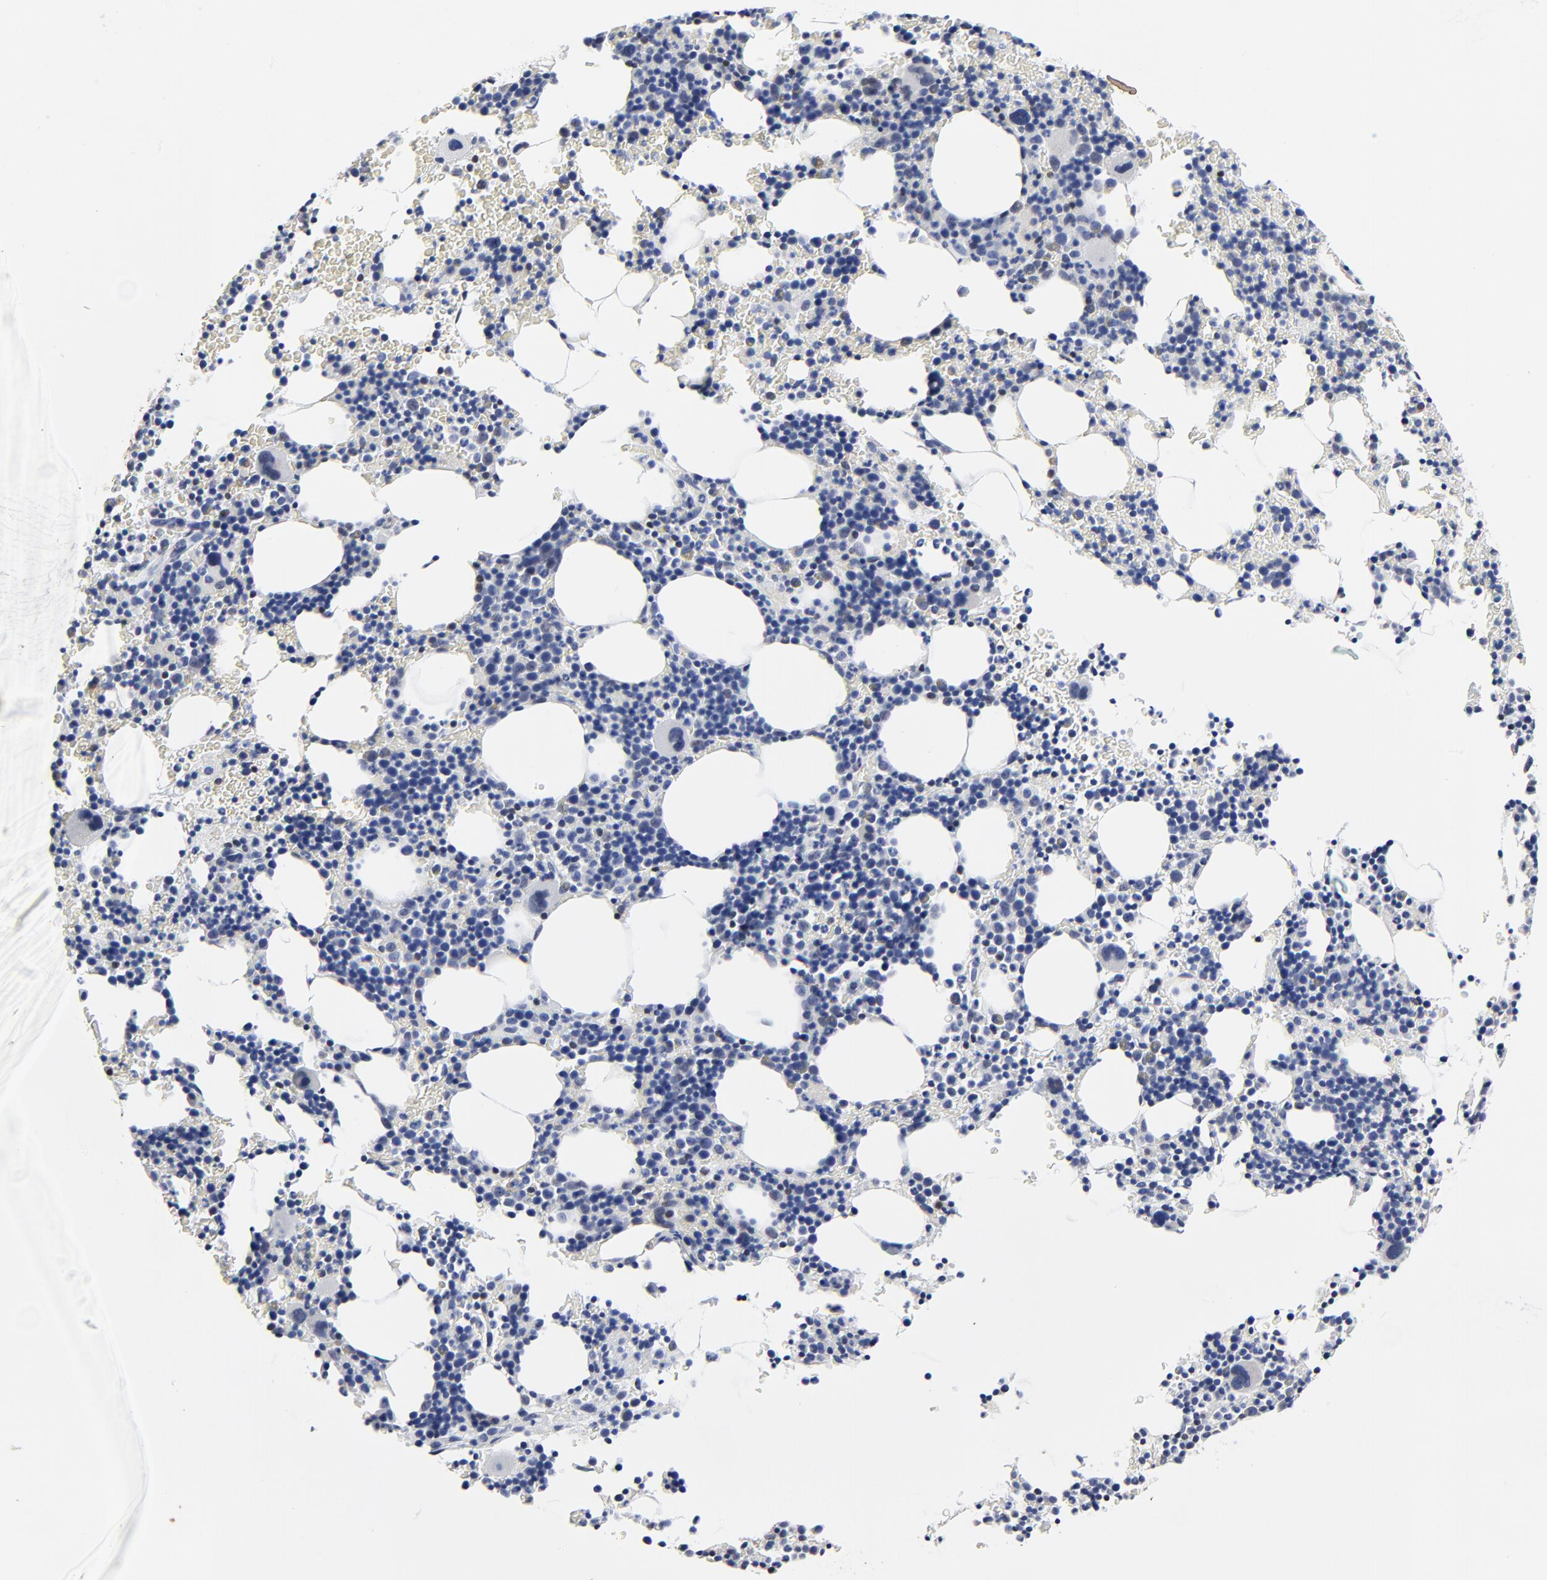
{"staining": {"intensity": "negative", "quantity": "none", "location": "none"}, "tissue": "bone marrow", "cell_type": "Hematopoietic cells", "image_type": "normal", "snomed": [{"axis": "morphology", "description": "Normal tissue, NOS"}, {"axis": "topography", "description": "Bone marrow"}], "caption": "The photomicrograph shows no significant staining in hematopoietic cells of bone marrow. Brightfield microscopy of immunohistochemistry stained with DAB (brown) and hematoxylin (blue), captured at high magnification.", "gene": "LNX1", "patient": {"sex": "female", "age": 78}}